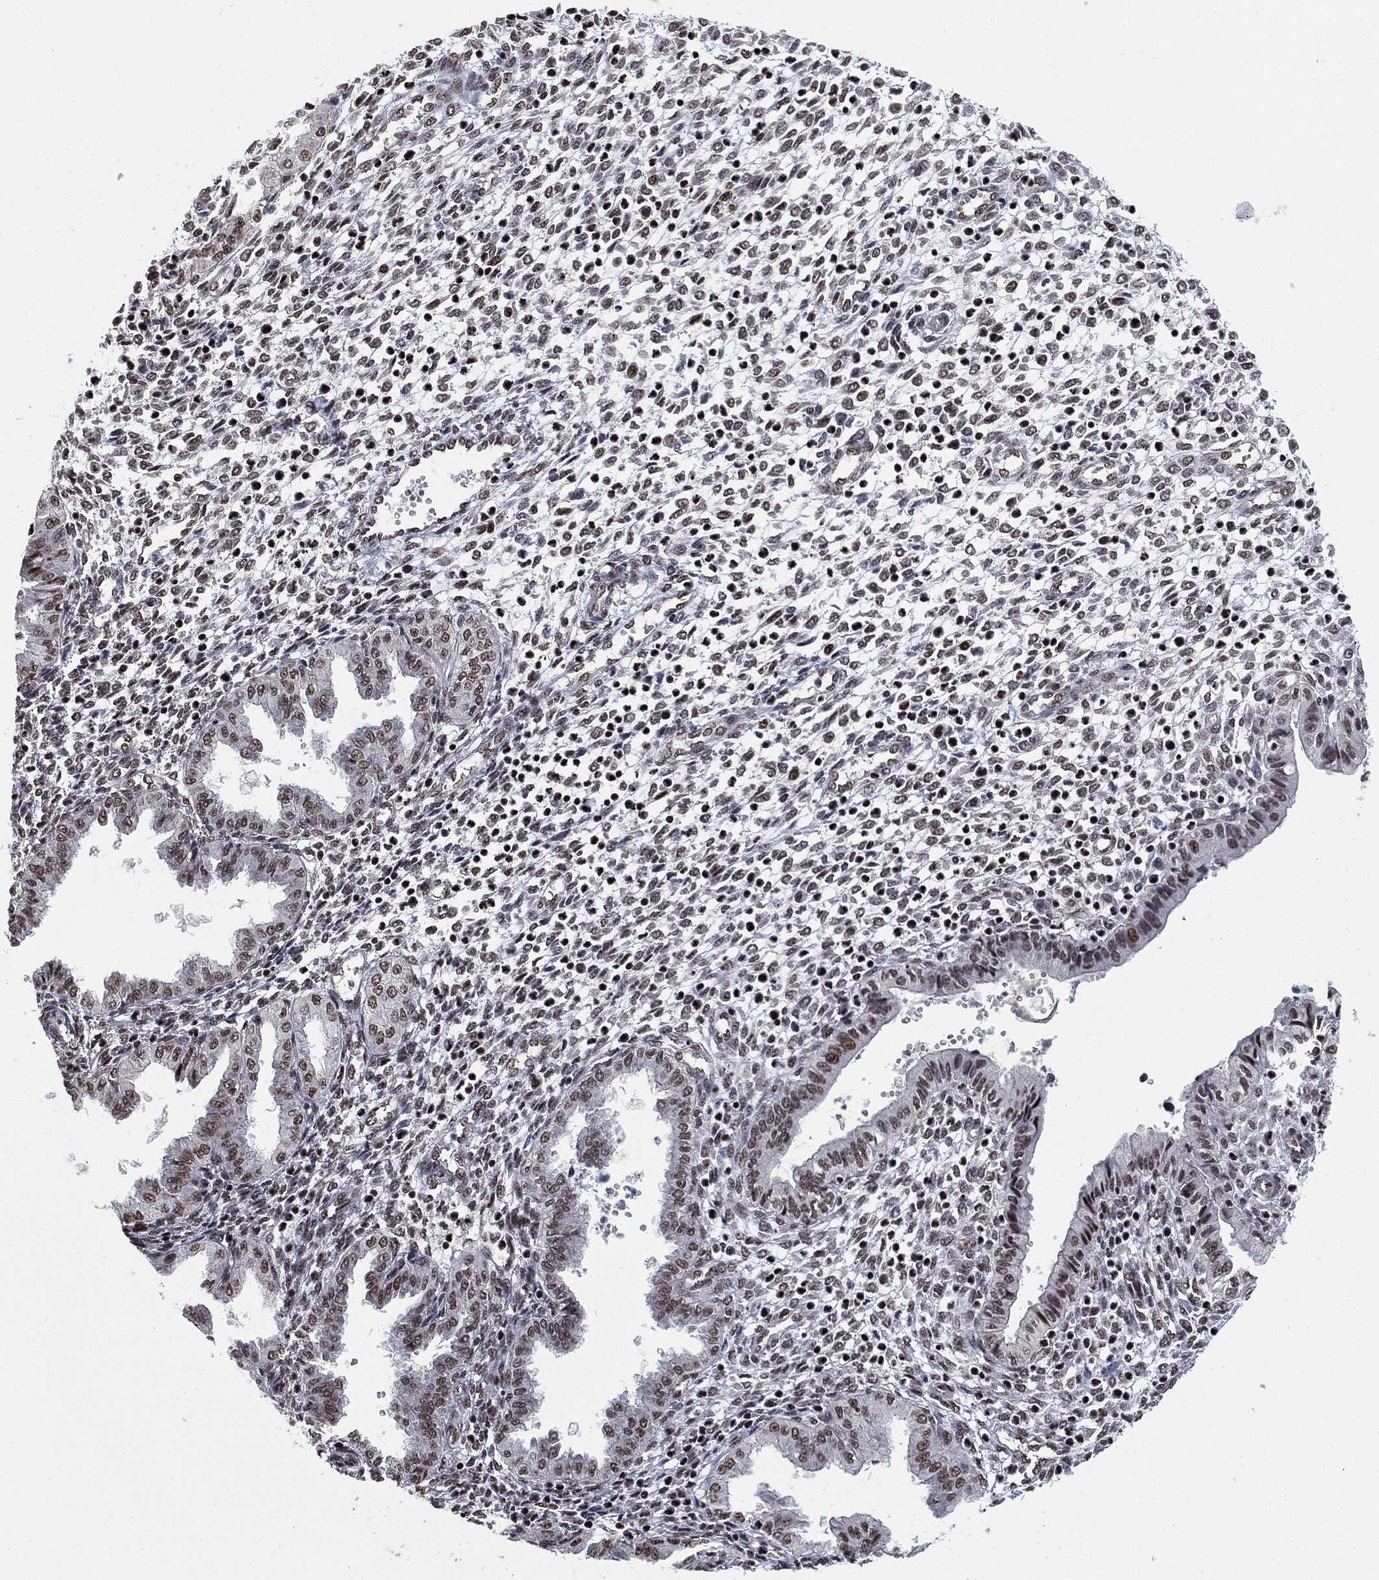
{"staining": {"intensity": "moderate", "quantity": "25%-75%", "location": "nuclear"}, "tissue": "endometrium", "cell_type": "Cells in endometrial stroma", "image_type": "normal", "snomed": [{"axis": "morphology", "description": "Normal tissue, NOS"}, {"axis": "topography", "description": "Endometrium"}], "caption": "Unremarkable endometrium displays moderate nuclear positivity in about 25%-75% of cells in endometrial stroma, visualized by immunohistochemistry. The staining was performed using DAB (3,3'-diaminobenzidine) to visualize the protein expression in brown, while the nuclei were stained in blue with hematoxylin (Magnification: 20x).", "gene": "ZSCAN30", "patient": {"sex": "female", "age": 43}}